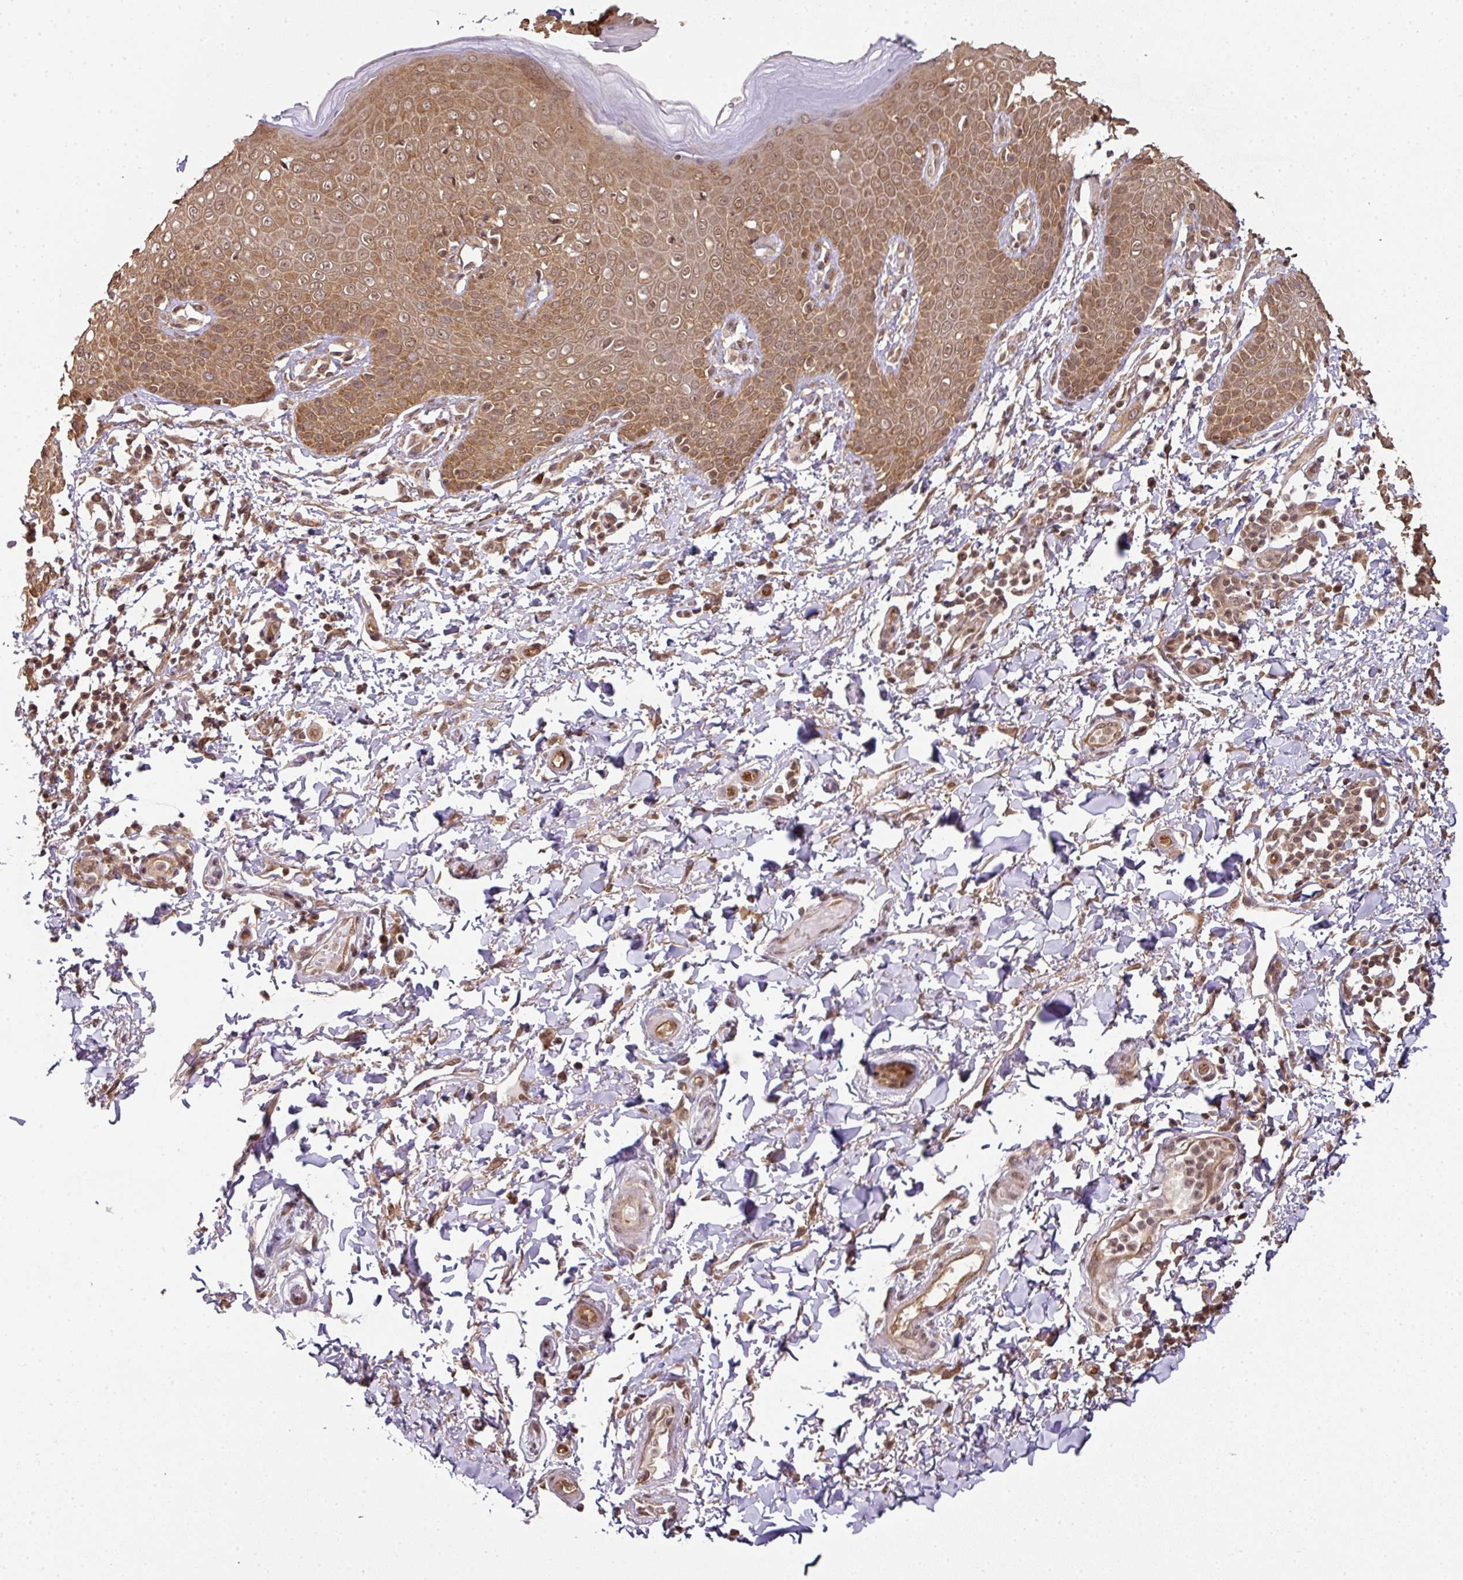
{"staining": {"intensity": "moderate", "quantity": ">75%", "location": "cytoplasmic/membranous,nuclear"}, "tissue": "skin", "cell_type": "Epidermal cells", "image_type": "normal", "snomed": [{"axis": "morphology", "description": "Normal tissue, NOS"}, {"axis": "topography", "description": "Peripheral nerve tissue"}], "caption": "A medium amount of moderate cytoplasmic/membranous,nuclear expression is seen in about >75% of epidermal cells in benign skin. (Brightfield microscopy of DAB IHC at high magnification).", "gene": "ANKRD18A", "patient": {"sex": "male", "age": 51}}